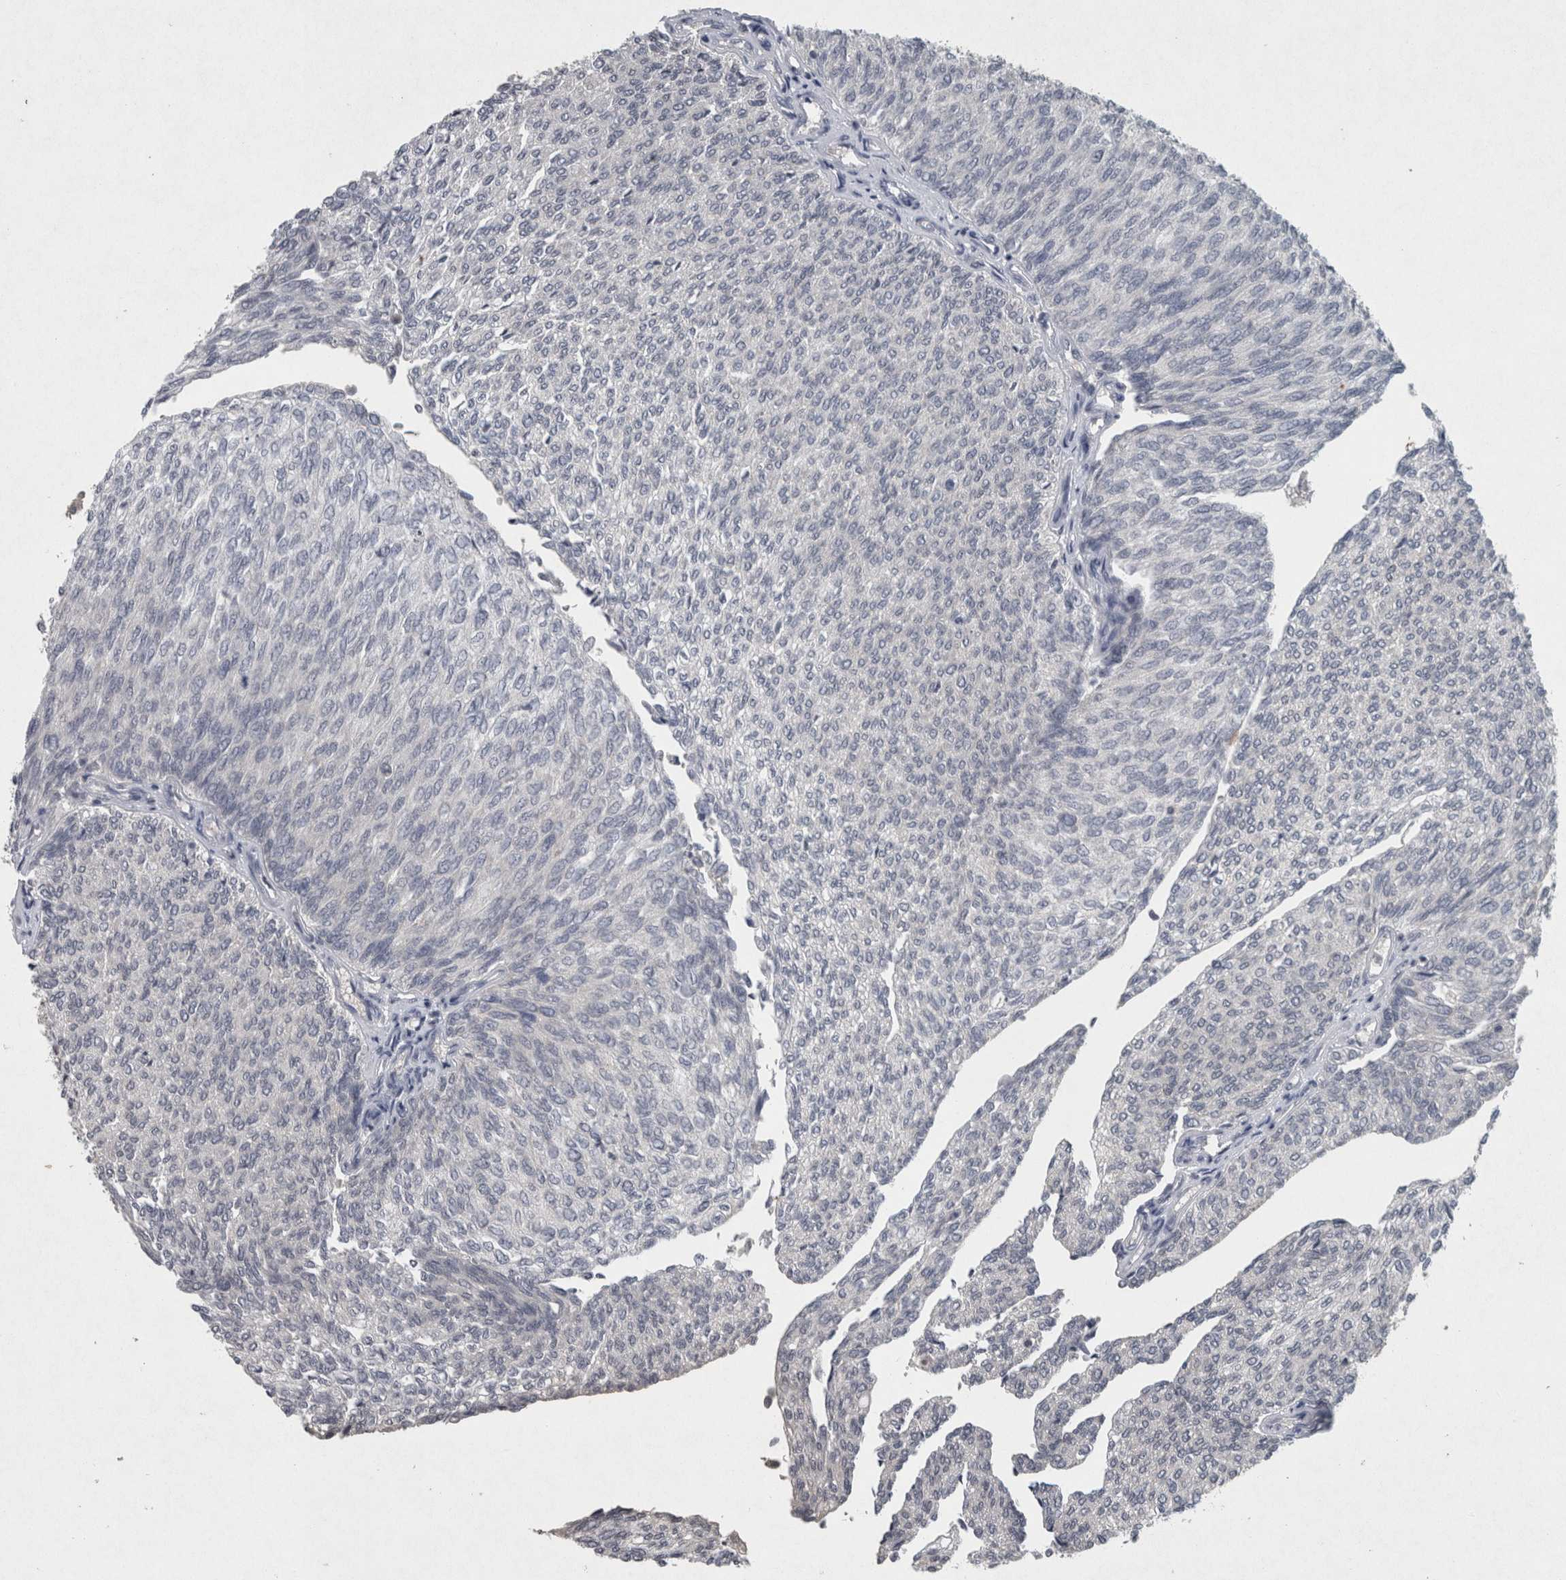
{"staining": {"intensity": "negative", "quantity": "none", "location": "none"}, "tissue": "urothelial cancer", "cell_type": "Tumor cells", "image_type": "cancer", "snomed": [{"axis": "morphology", "description": "Urothelial carcinoma, Low grade"}, {"axis": "topography", "description": "Urinary bladder"}], "caption": "Immunohistochemical staining of urothelial cancer shows no significant staining in tumor cells. (DAB immunohistochemistry (IHC), high magnification).", "gene": "WNT7A", "patient": {"sex": "female", "age": 79}}